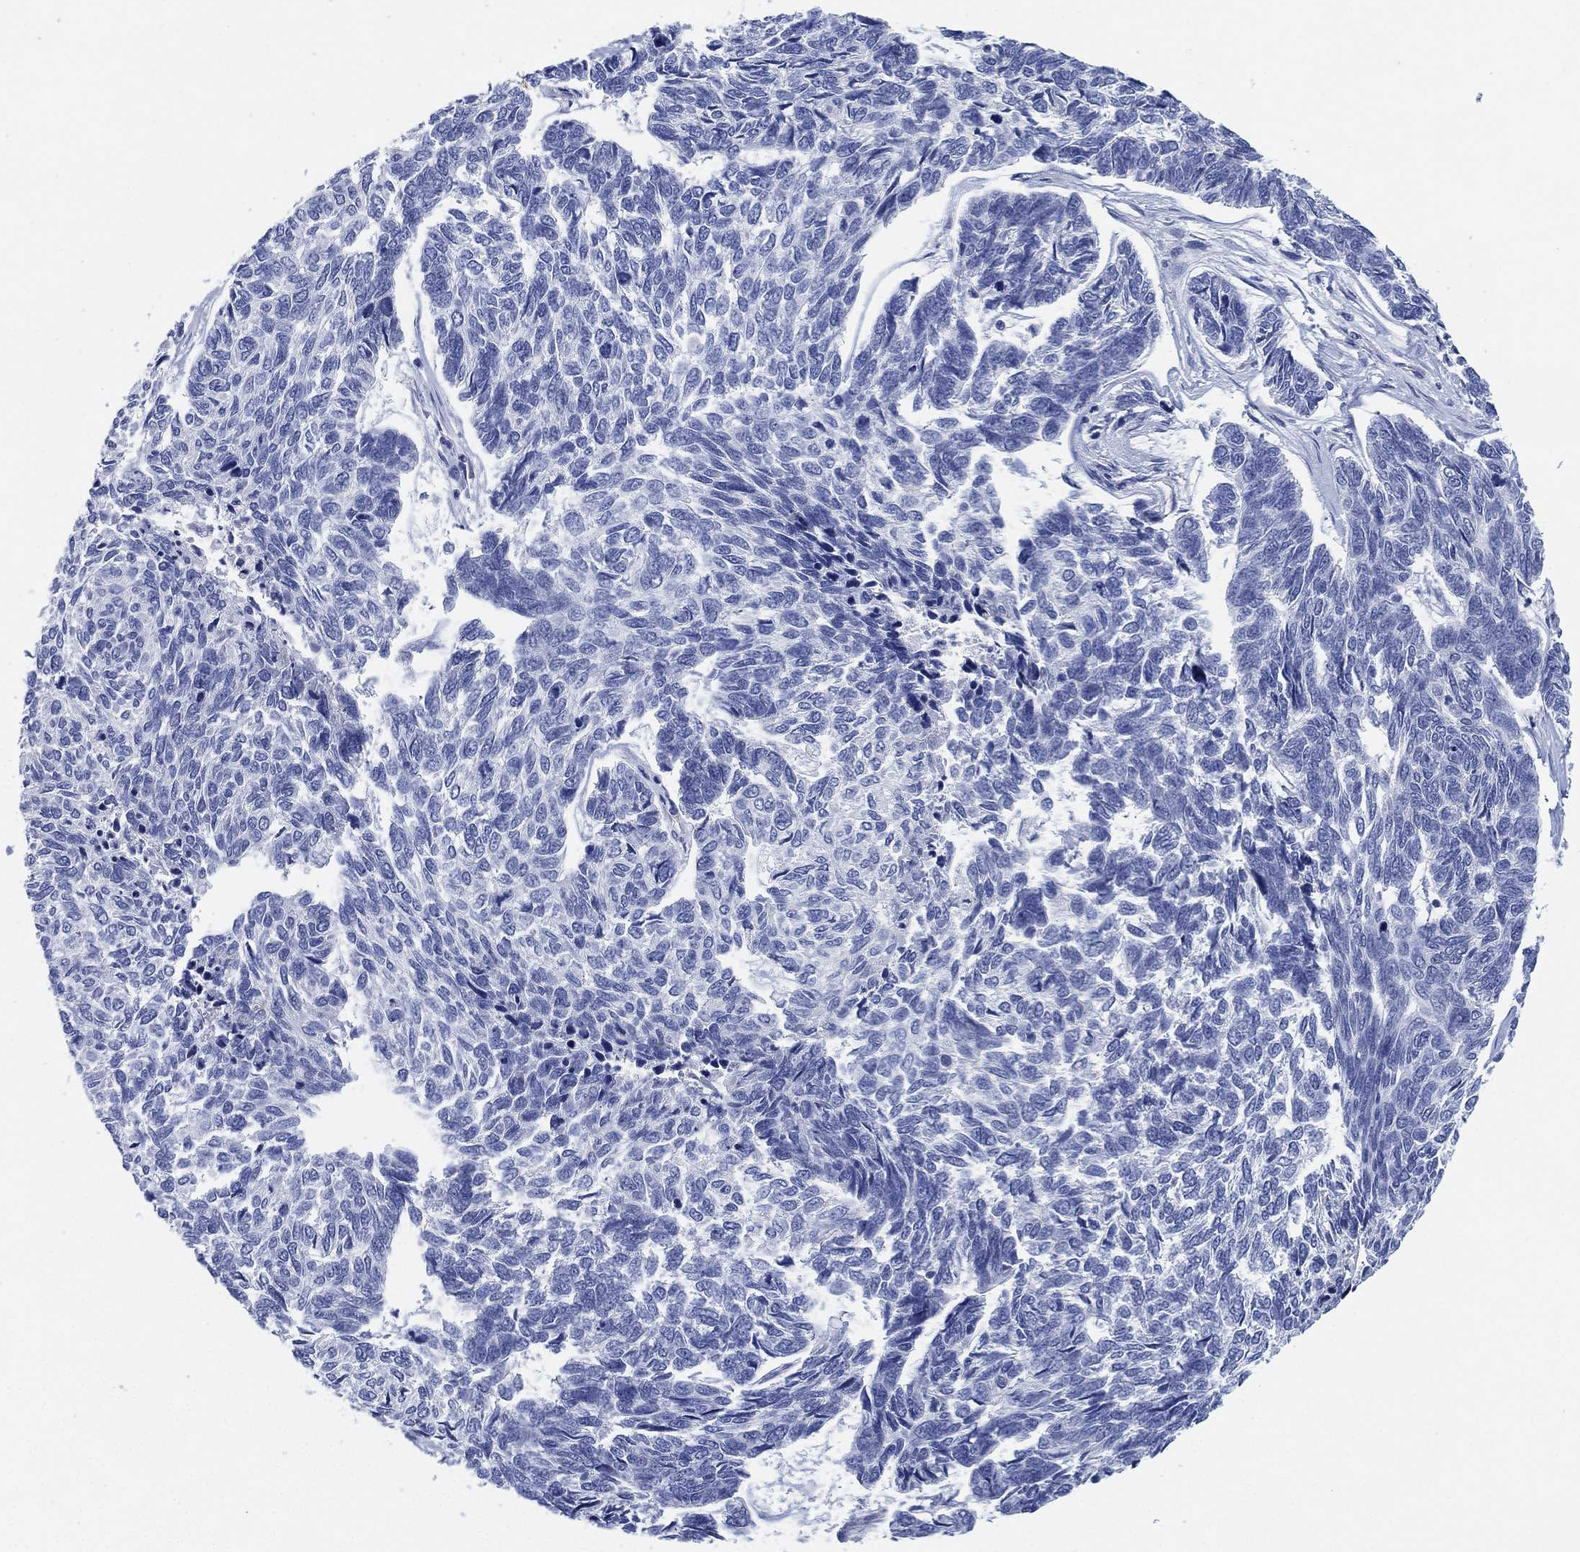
{"staining": {"intensity": "negative", "quantity": "none", "location": "none"}, "tissue": "skin cancer", "cell_type": "Tumor cells", "image_type": "cancer", "snomed": [{"axis": "morphology", "description": "Basal cell carcinoma"}, {"axis": "topography", "description": "Skin"}], "caption": "High power microscopy photomicrograph of an IHC photomicrograph of skin cancer, revealing no significant positivity in tumor cells. The staining is performed using DAB brown chromogen with nuclei counter-stained in using hematoxylin.", "gene": "ADAD2", "patient": {"sex": "female", "age": 65}}